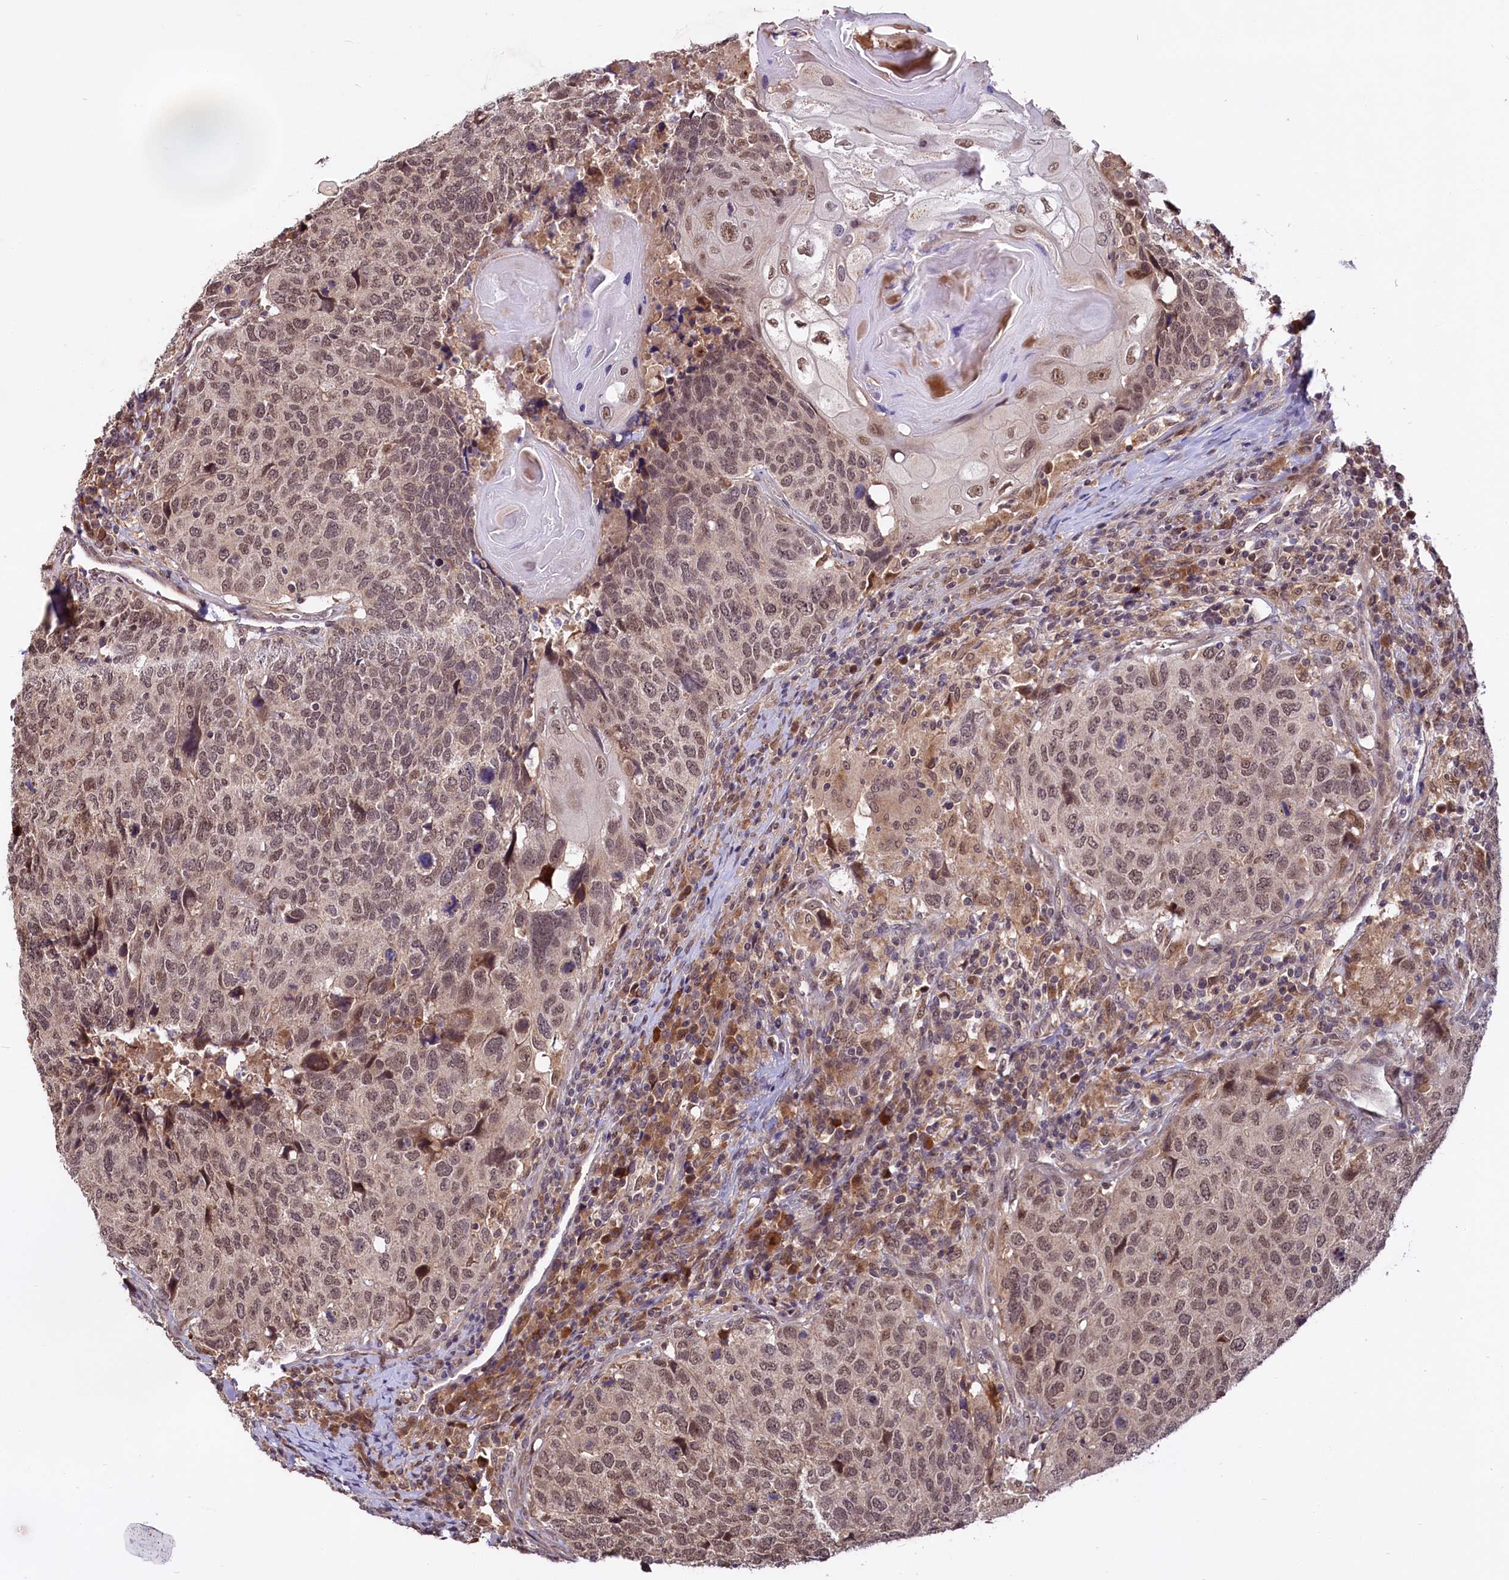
{"staining": {"intensity": "moderate", "quantity": ">75%", "location": "nuclear"}, "tissue": "head and neck cancer", "cell_type": "Tumor cells", "image_type": "cancer", "snomed": [{"axis": "morphology", "description": "Squamous cell carcinoma, NOS"}, {"axis": "topography", "description": "Head-Neck"}], "caption": "This photomicrograph shows head and neck squamous cell carcinoma stained with immunohistochemistry to label a protein in brown. The nuclear of tumor cells show moderate positivity for the protein. Nuclei are counter-stained blue.", "gene": "UBE3A", "patient": {"sex": "male", "age": 66}}